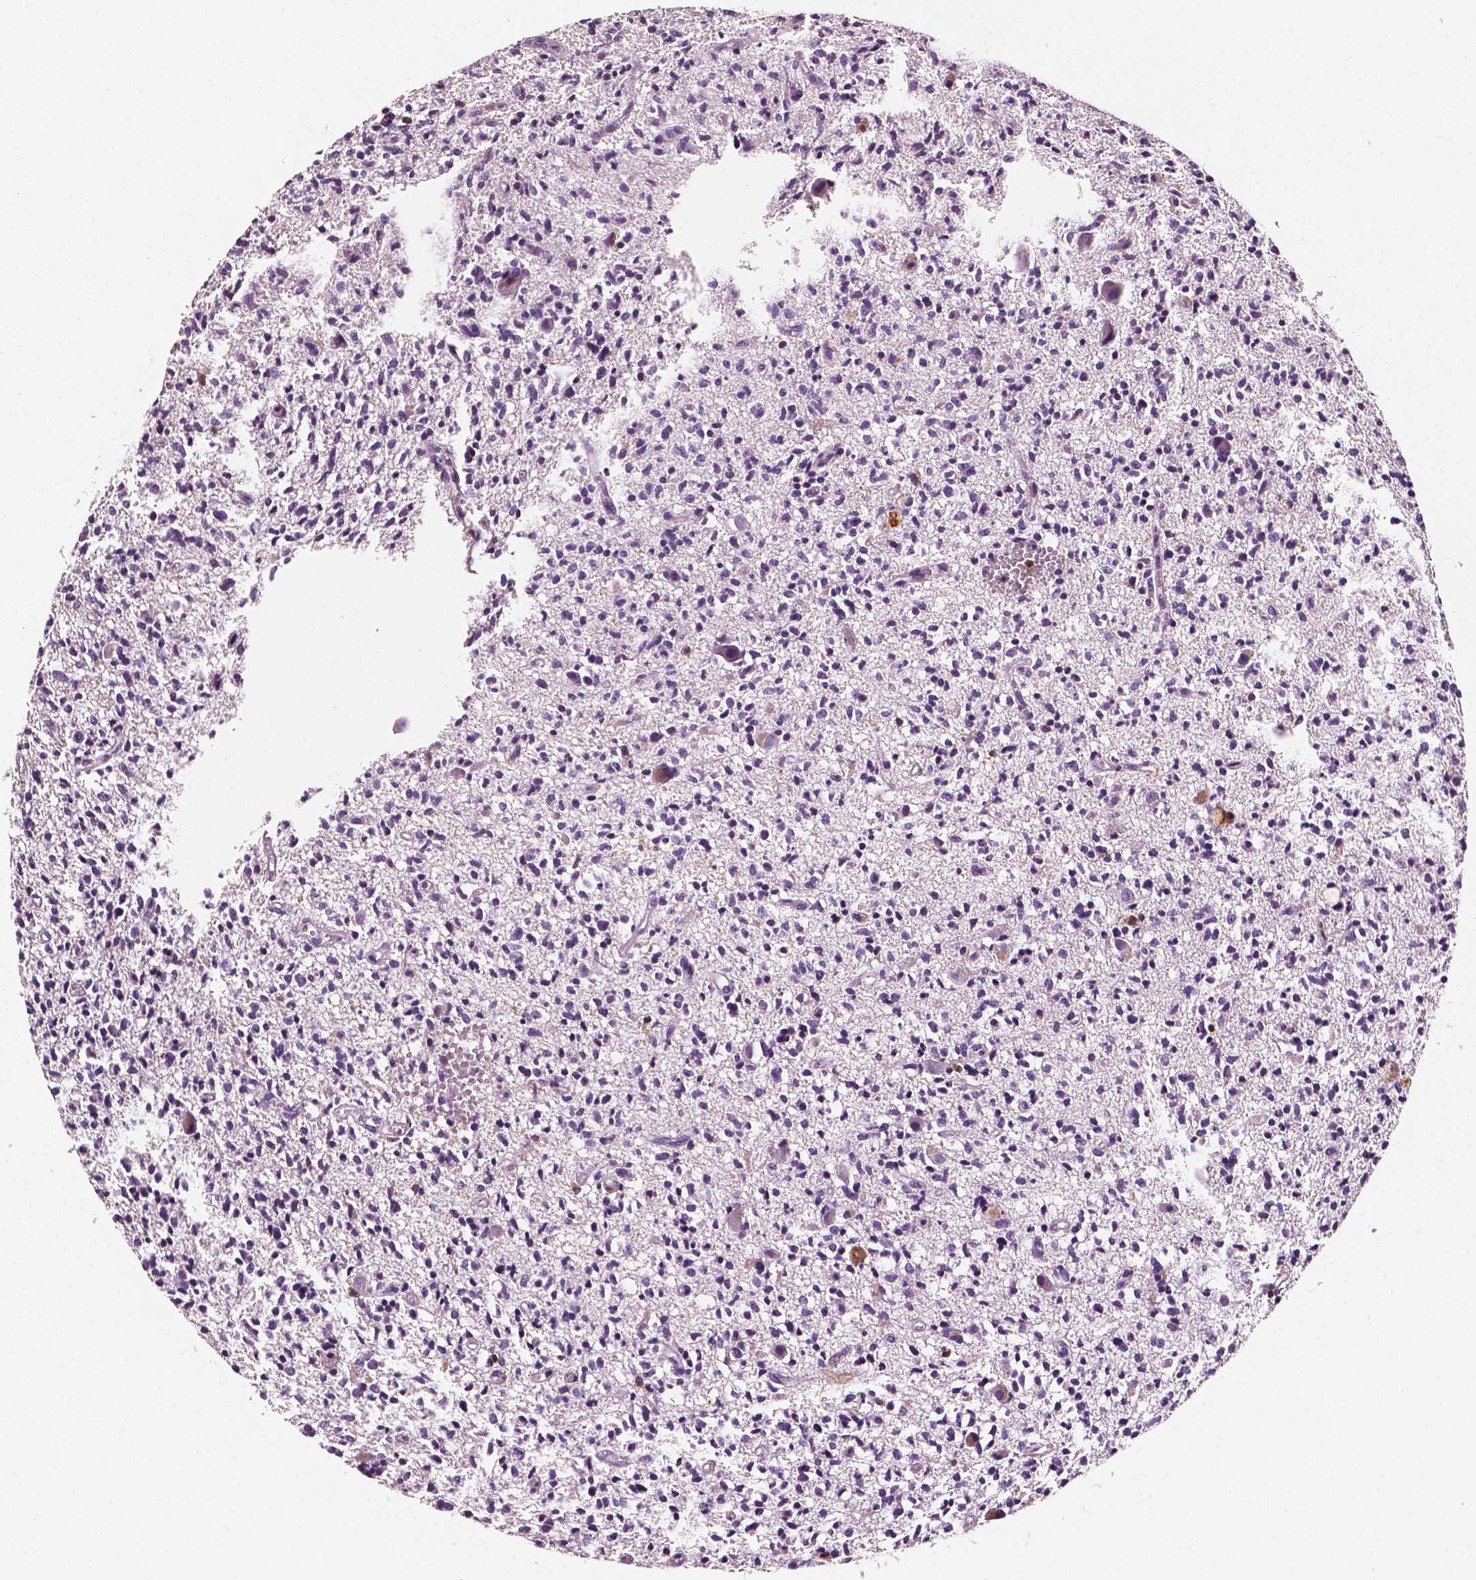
{"staining": {"intensity": "negative", "quantity": "none", "location": "none"}, "tissue": "glioma", "cell_type": "Tumor cells", "image_type": "cancer", "snomed": [{"axis": "morphology", "description": "Glioma, malignant, Low grade"}, {"axis": "topography", "description": "Brain"}], "caption": "The photomicrograph exhibits no staining of tumor cells in malignant low-grade glioma.", "gene": "PTPRC", "patient": {"sex": "male", "age": 64}}